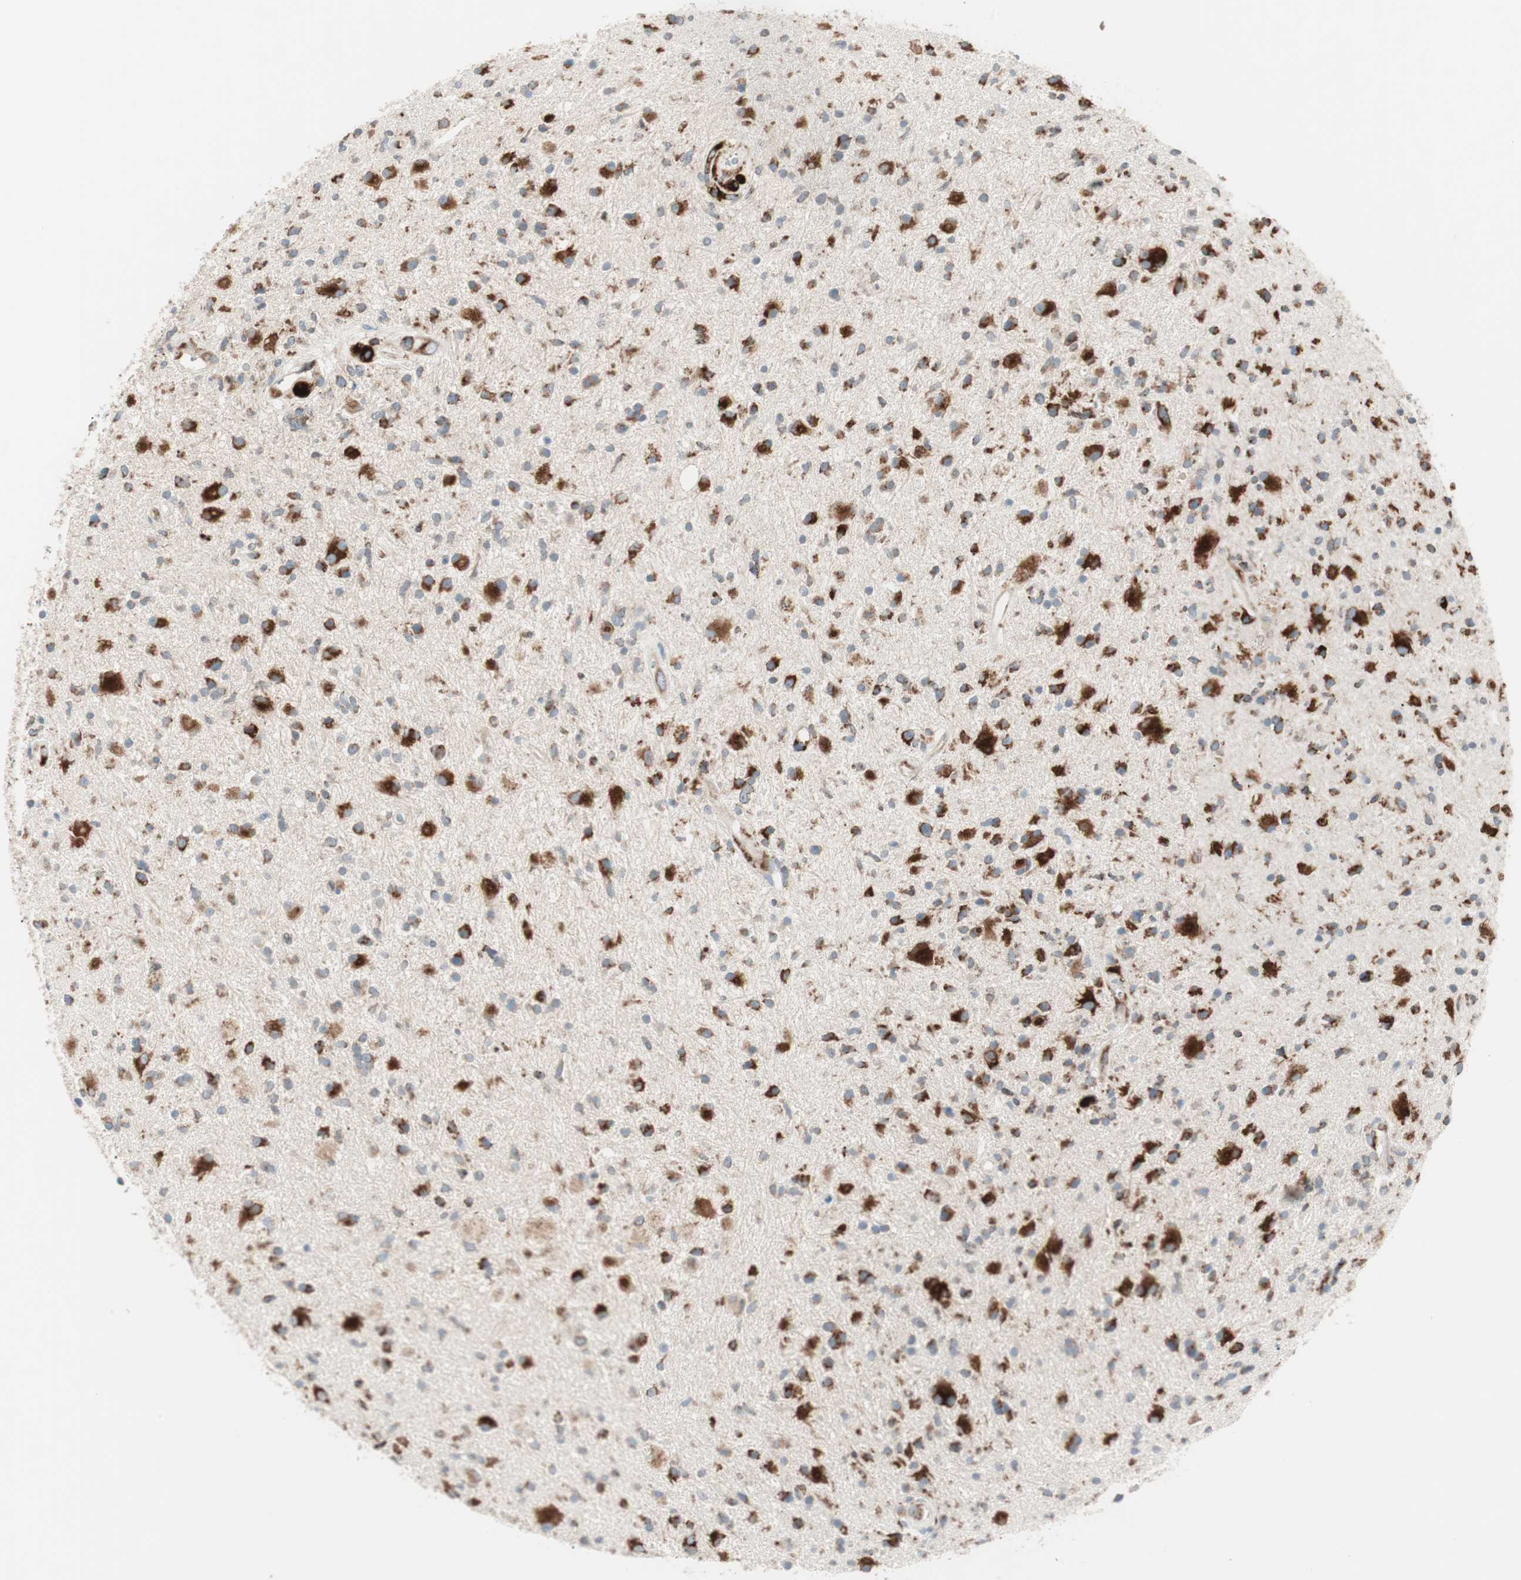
{"staining": {"intensity": "strong", "quantity": ">75%", "location": "cytoplasmic/membranous"}, "tissue": "glioma", "cell_type": "Tumor cells", "image_type": "cancer", "snomed": [{"axis": "morphology", "description": "Glioma, malignant, High grade"}, {"axis": "topography", "description": "Brain"}], "caption": "This is a photomicrograph of immunohistochemistry (IHC) staining of malignant high-grade glioma, which shows strong staining in the cytoplasmic/membranous of tumor cells.", "gene": "P4HTM", "patient": {"sex": "male", "age": 33}}